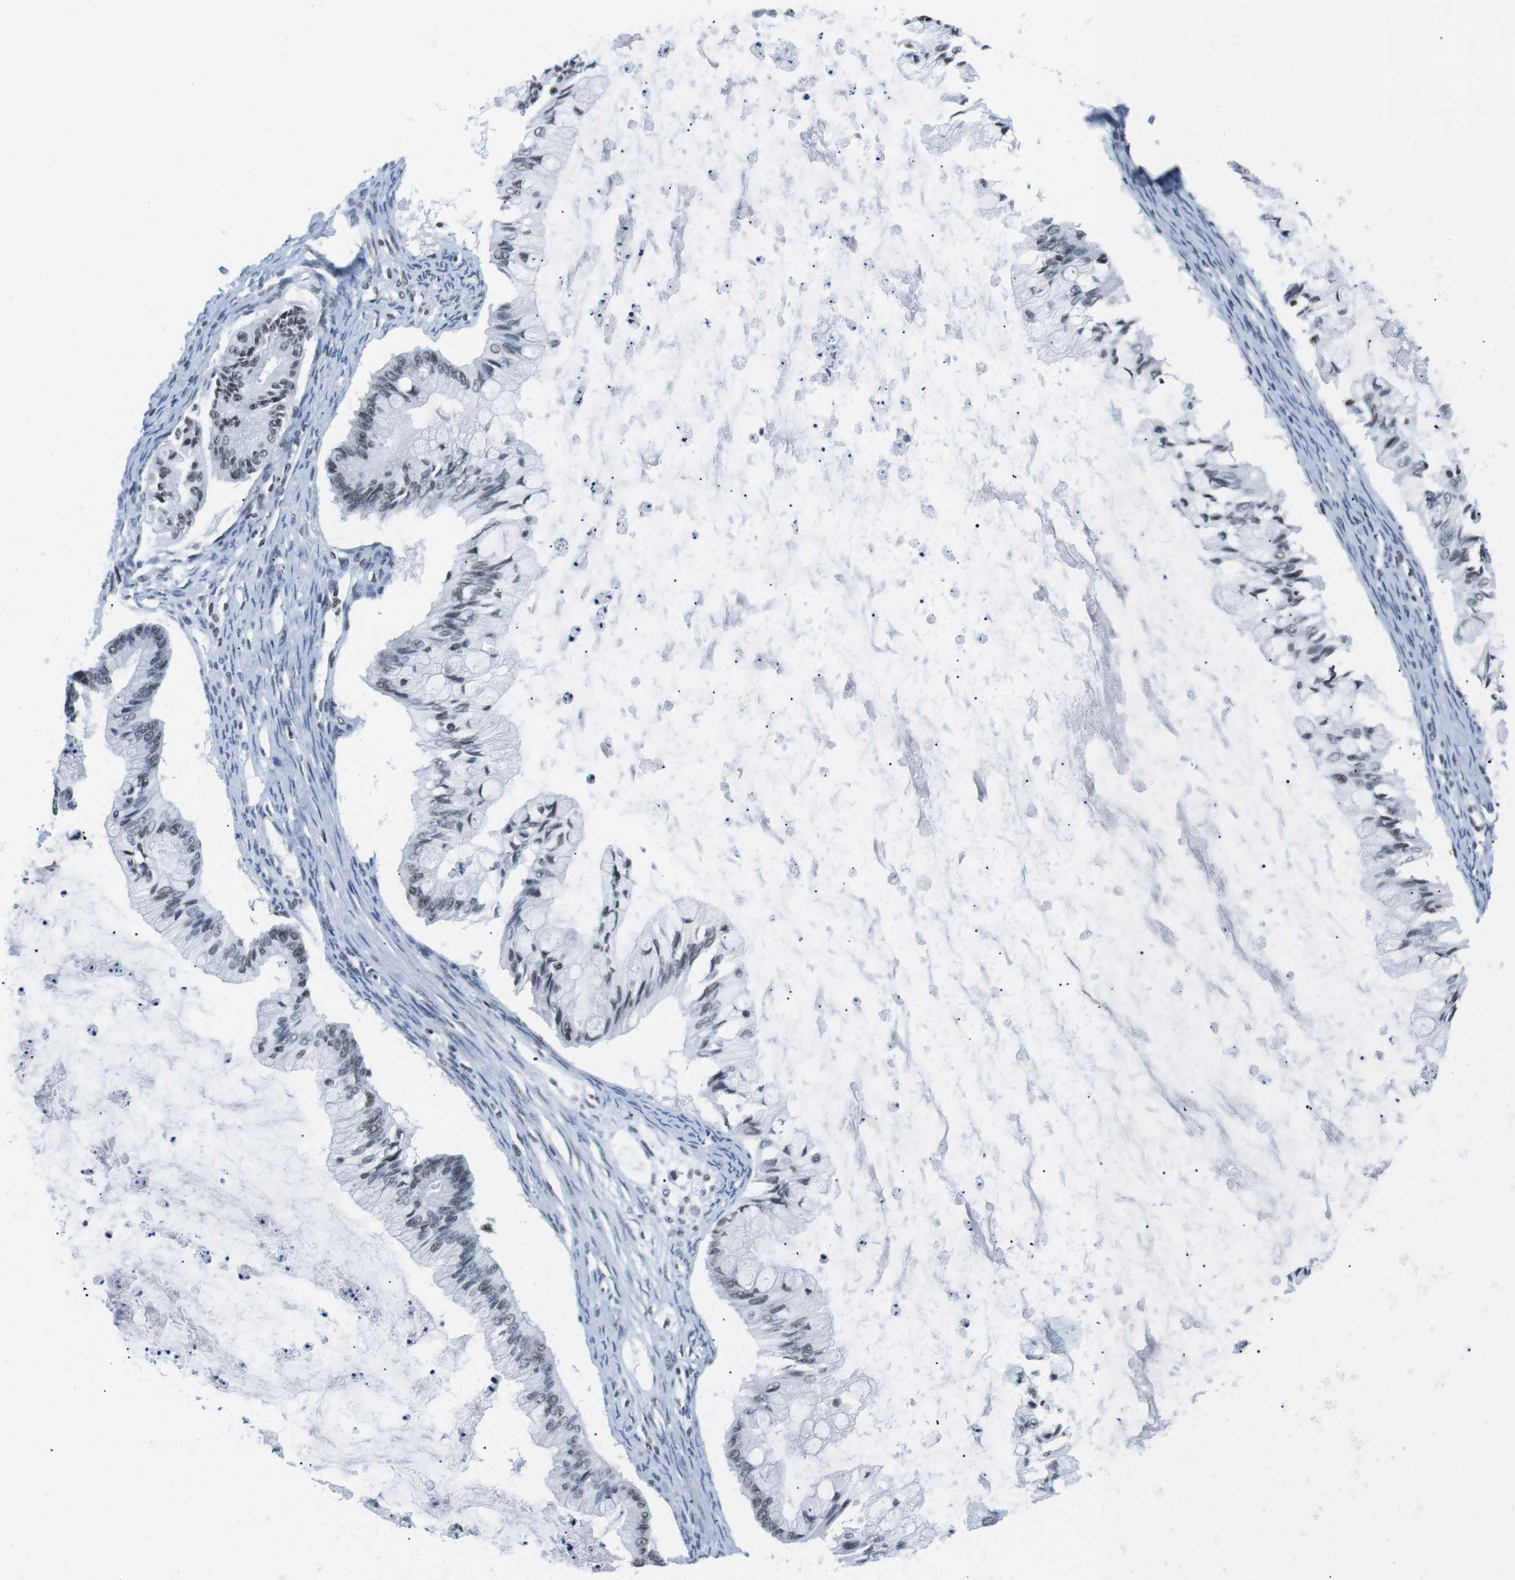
{"staining": {"intensity": "negative", "quantity": "none", "location": "none"}, "tissue": "ovarian cancer", "cell_type": "Tumor cells", "image_type": "cancer", "snomed": [{"axis": "morphology", "description": "Cystadenocarcinoma, mucinous, NOS"}, {"axis": "topography", "description": "Ovary"}], "caption": "Ovarian cancer was stained to show a protein in brown. There is no significant staining in tumor cells.", "gene": "E2F2", "patient": {"sex": "female", "age": 57}}